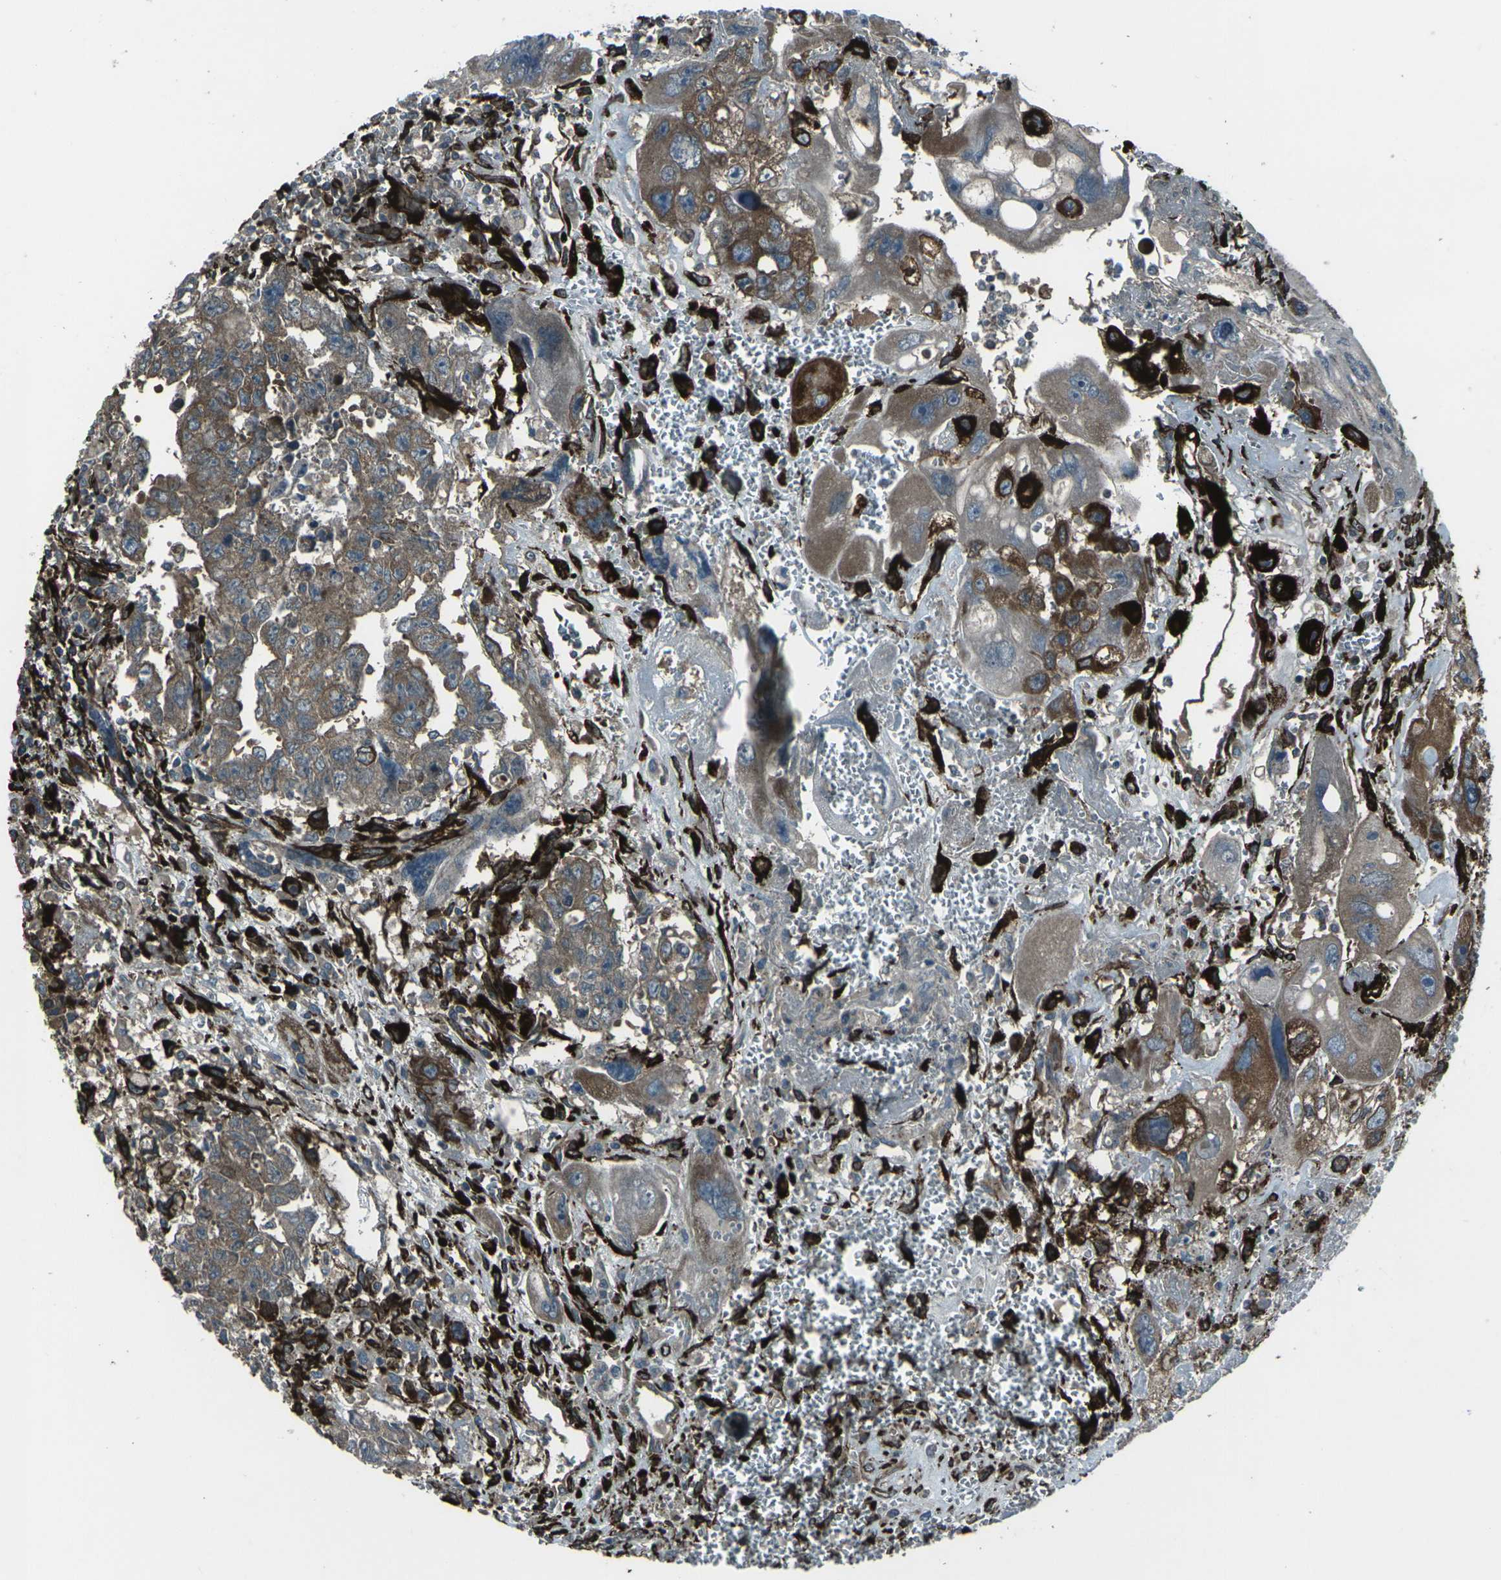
{"staining": {"intensity": "moderate", "quantity": ">75%", "location": "cytoplasmic/membranous"}, "tissue": "testis cancer", "cell_type": "Tumor cells", "image_type": "cancer", "snomed": [{"axis": "morphology", "description": "Carcinoma, Embryonal, NOS"}, {"axis": "topography", "description": "Testis"}], "caption": "IHC of embryonal carcinoma (testis) demonstrates medium levels of moderate cytoplasmic/membranous positivity in approximately >75% of tumor cells. (brown staining indicates protein expression, while blue staining denotes nuclei).", "gene": "LSMEM1", "patient": {"sex": "male", "age": 28}}